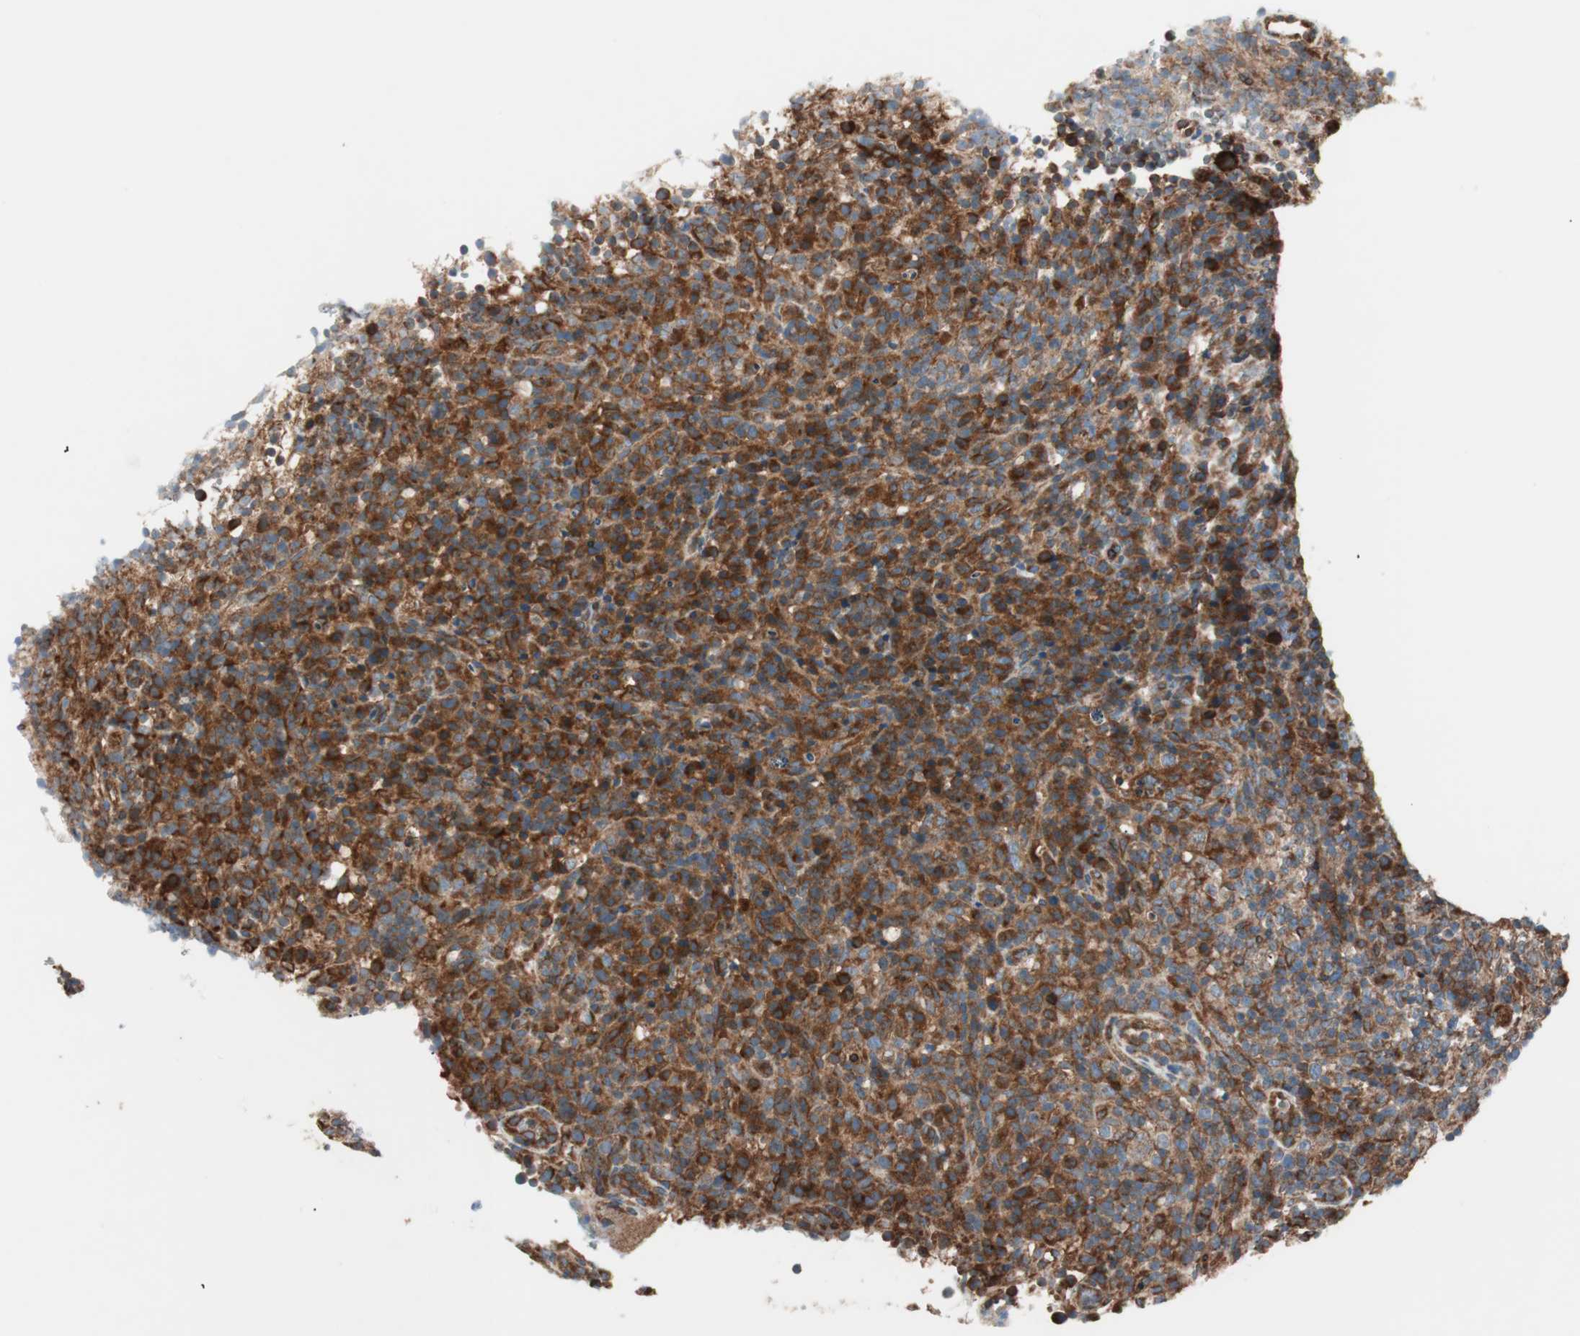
{"staining": {"intensity": "strong", "quantity": ">75%", "location": "cytoplasmic/membranous"}, "tissue": "lymphoma", "cell_type": "Tumor cells", "image_type": "cancer", "snomed": [{"axis": "morphology", "description": "Malignant lymphoma, non-Hodgkin's type, High grade"}, {"axis": "topography", "description": "Lymph node"}], "caption": "Lymphoma stained with immunohistochemistry reveals strong cytoplasmic/membranous staining in approximately >75% of tumor cells.", "gene": "RAB5A", "patient": {"sex": "female", "age": 76}}